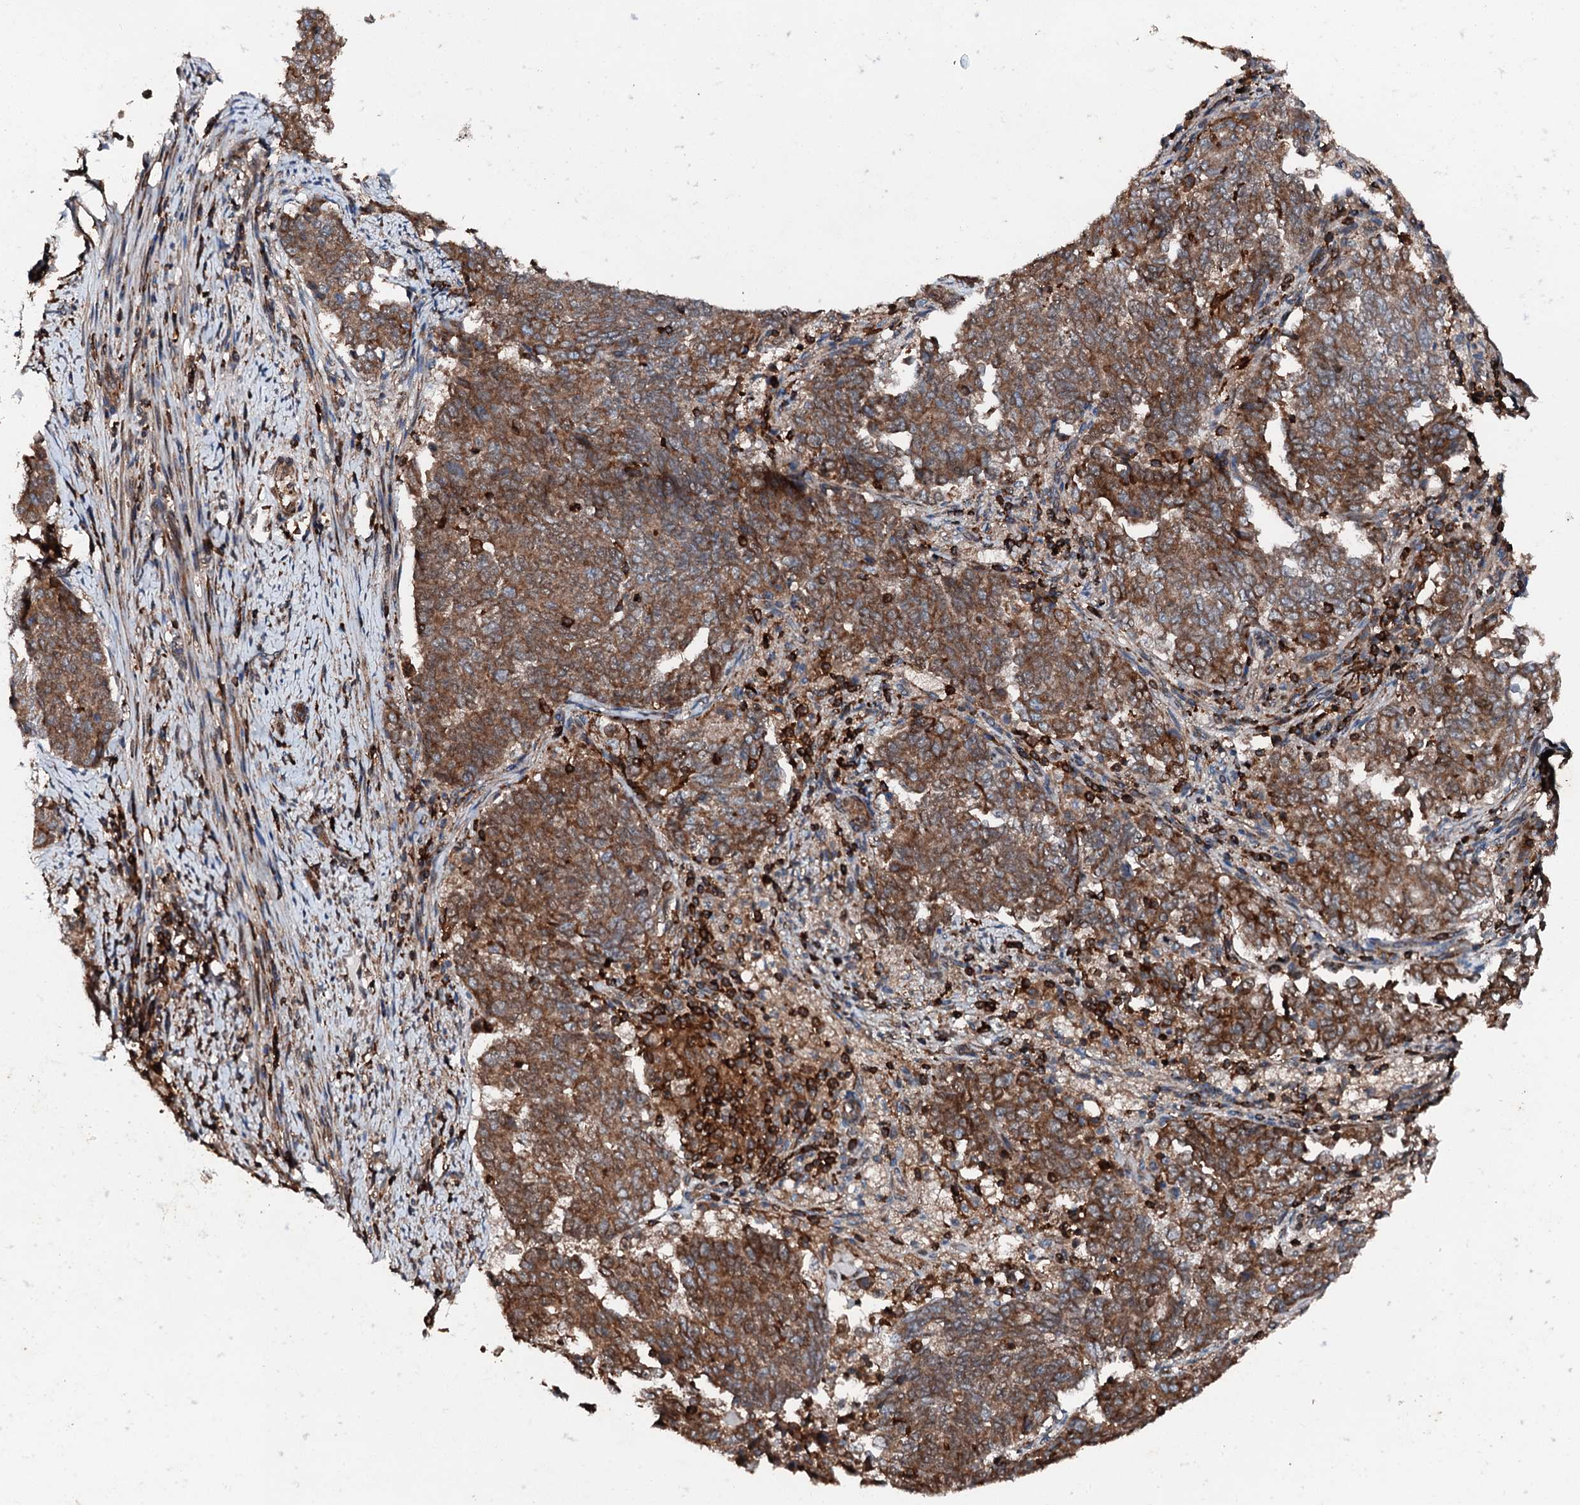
{"staining": {"intensity": "strong", "quantity": ">75%", "location": "cytoplasmic/membranous"}, "tissue": "endometrial cancer", "cell_type": "Tumor cells", "image_type": "cancer", "snomed": [{"axis": "morphology", "description": "Adenocarcinoma, NOS"}, {"axis": "topography", "description": "Endometrium"}], "caption": "A brown stain labels strong cytoplasmic/membranous staining of a protein in adenocarcinoma (endometrial) tumor cells. (Stains: DAB in brown, nuclei in blue, Microscopy: brightfield microscopy at high magnification).", "gene": "EDC4", "patient": {"sex": "female", "age": 80}}